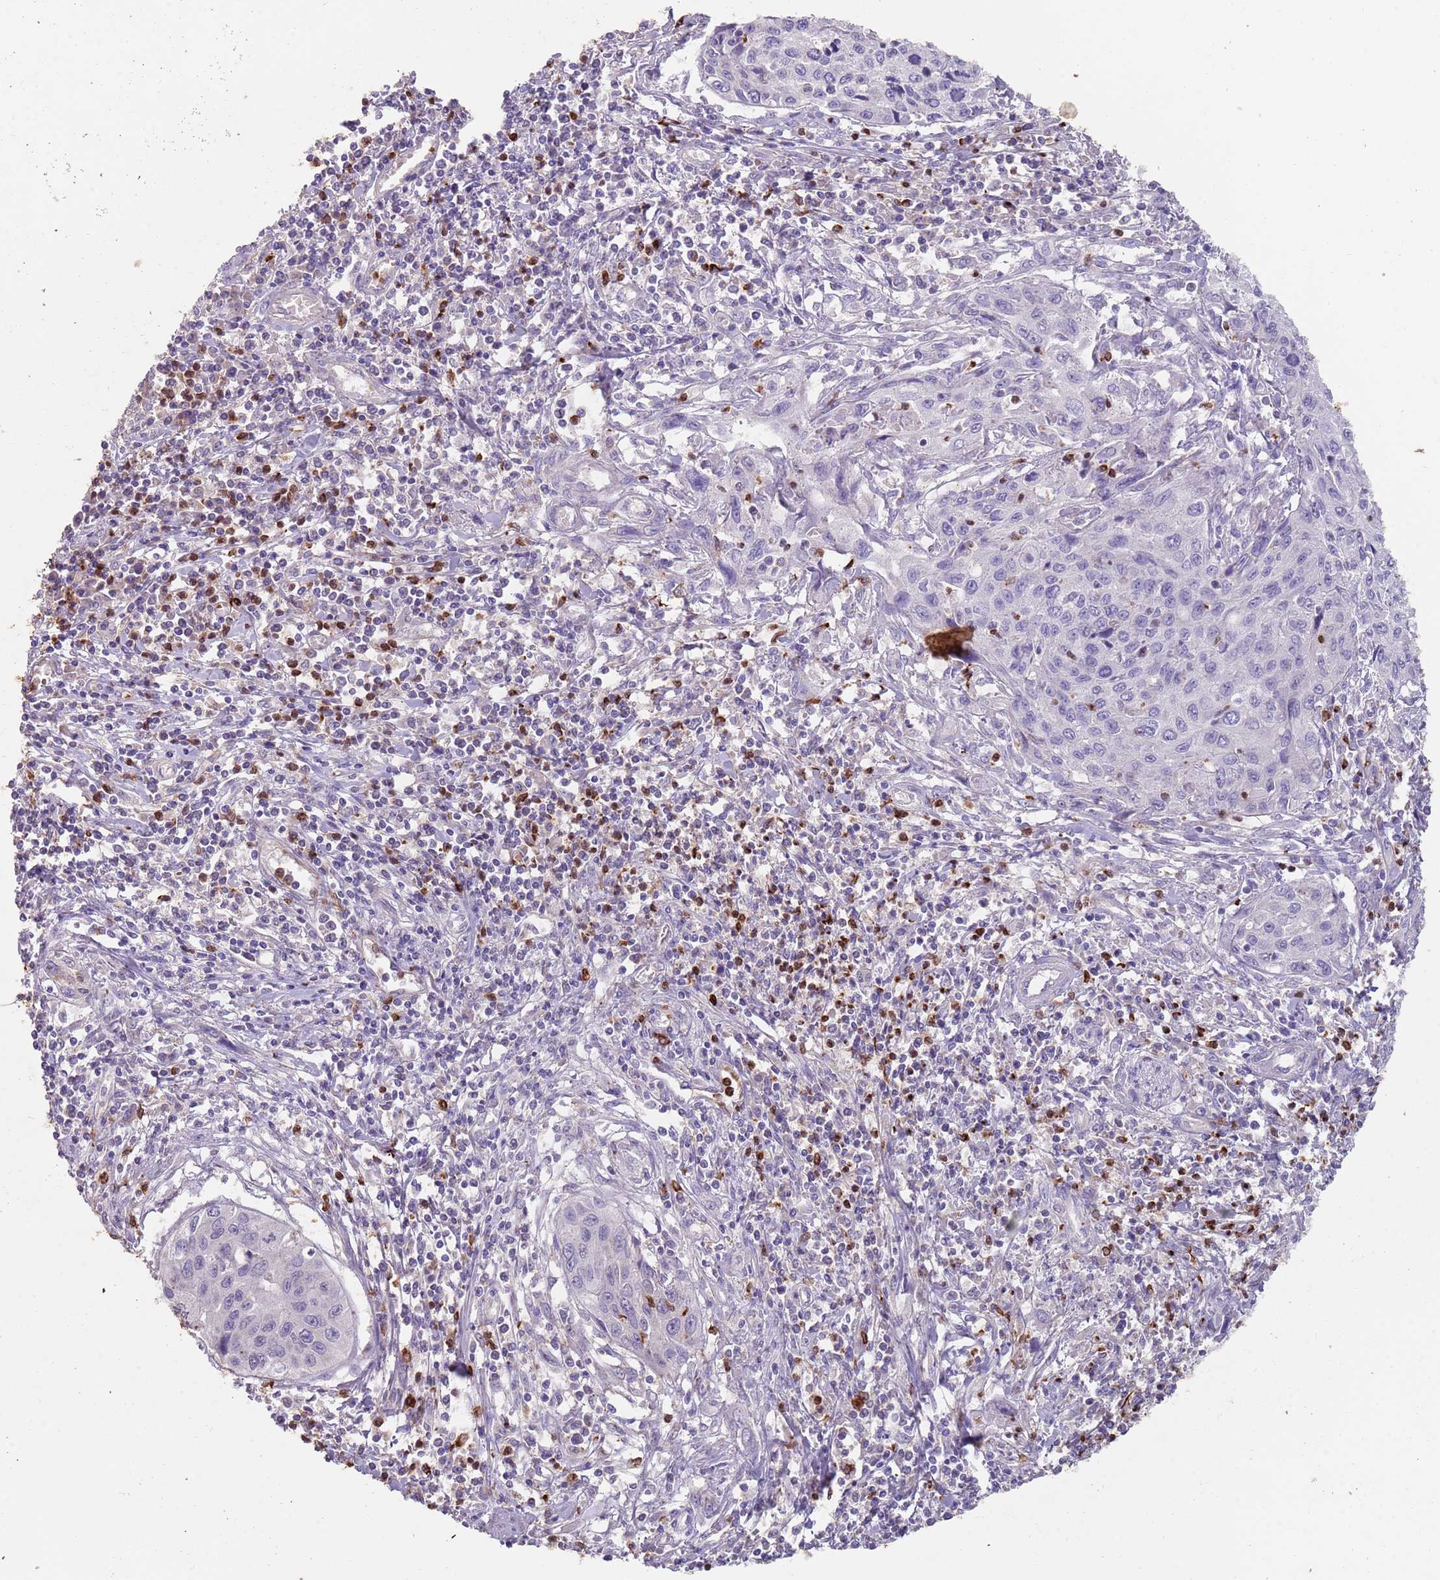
{"staining": {"intensity": "negative", "quantity": "none", "location": "none"}, "tissue": "cervical cancer", "cell_type": "Tumor cells", "image_type": "cancer", "snomed": [{"axis": "morphology", "description": "Squamous cell carcinoma, NOS"}, {"axis": "topography", "description": "Cervix"}], "caption": "An immunohistochemistry (IHC) image of cervical squamous cell carcinoma is shown. There is no staining in tumor cells of cervical squamous cell carcinoma. The staining was performed using DAB (3,3'-diaminobenzidine) to visualize the protein expression in brown, while the nuclei were stained in blue with hematoxylin (Magnification: 20x).", "gene": "TMEM251", "patient": {"sex": "female", "age": 32}}